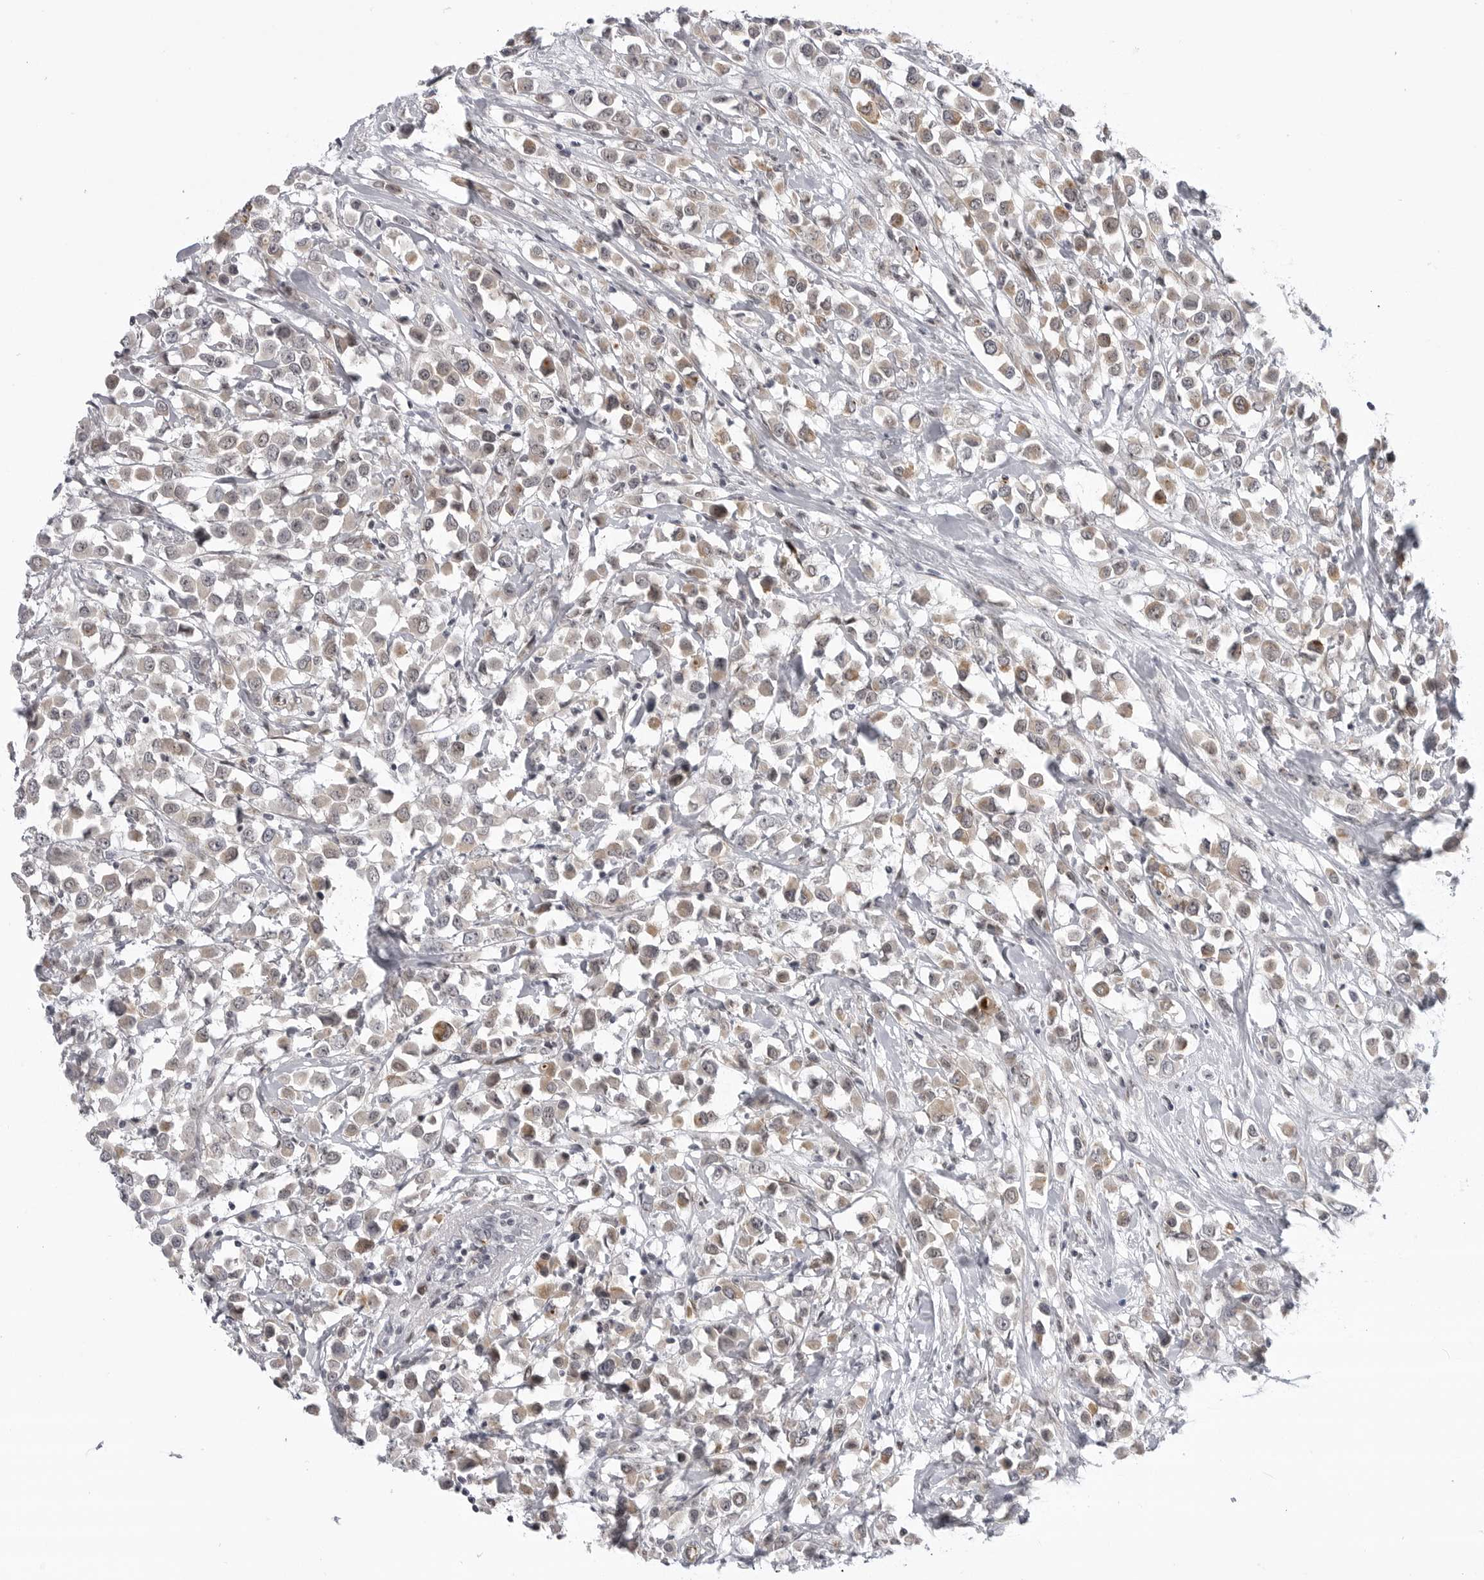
{"staining": {"intensity": "moderate", "quantity": ">75%", "location": "cytoplasmic/membranous"}, "tissue": "breast cancer", "cell_type": "Tumor cells", "image_type": "cancer", "snomed": [{"axis": "morphology", "description": "Duct carcinoma"}, {"axis": "topography", "description": "Breast"}], "caption": "Breast invasive ductal carcinoma tissue displays moderate cytoplasmic/membranous staining in approximately >75% of tumor cells, visualized by immunohistochemistry. The staining was performed using DAB (3,3'-diaminobenzidine) to visualize the protein expression in brown, while the nuclei were stained in blue with hematoxylin (Magnification: 20x).", "gene": "CEP295NL", "patient": {"sex": "female", "age": 61}}